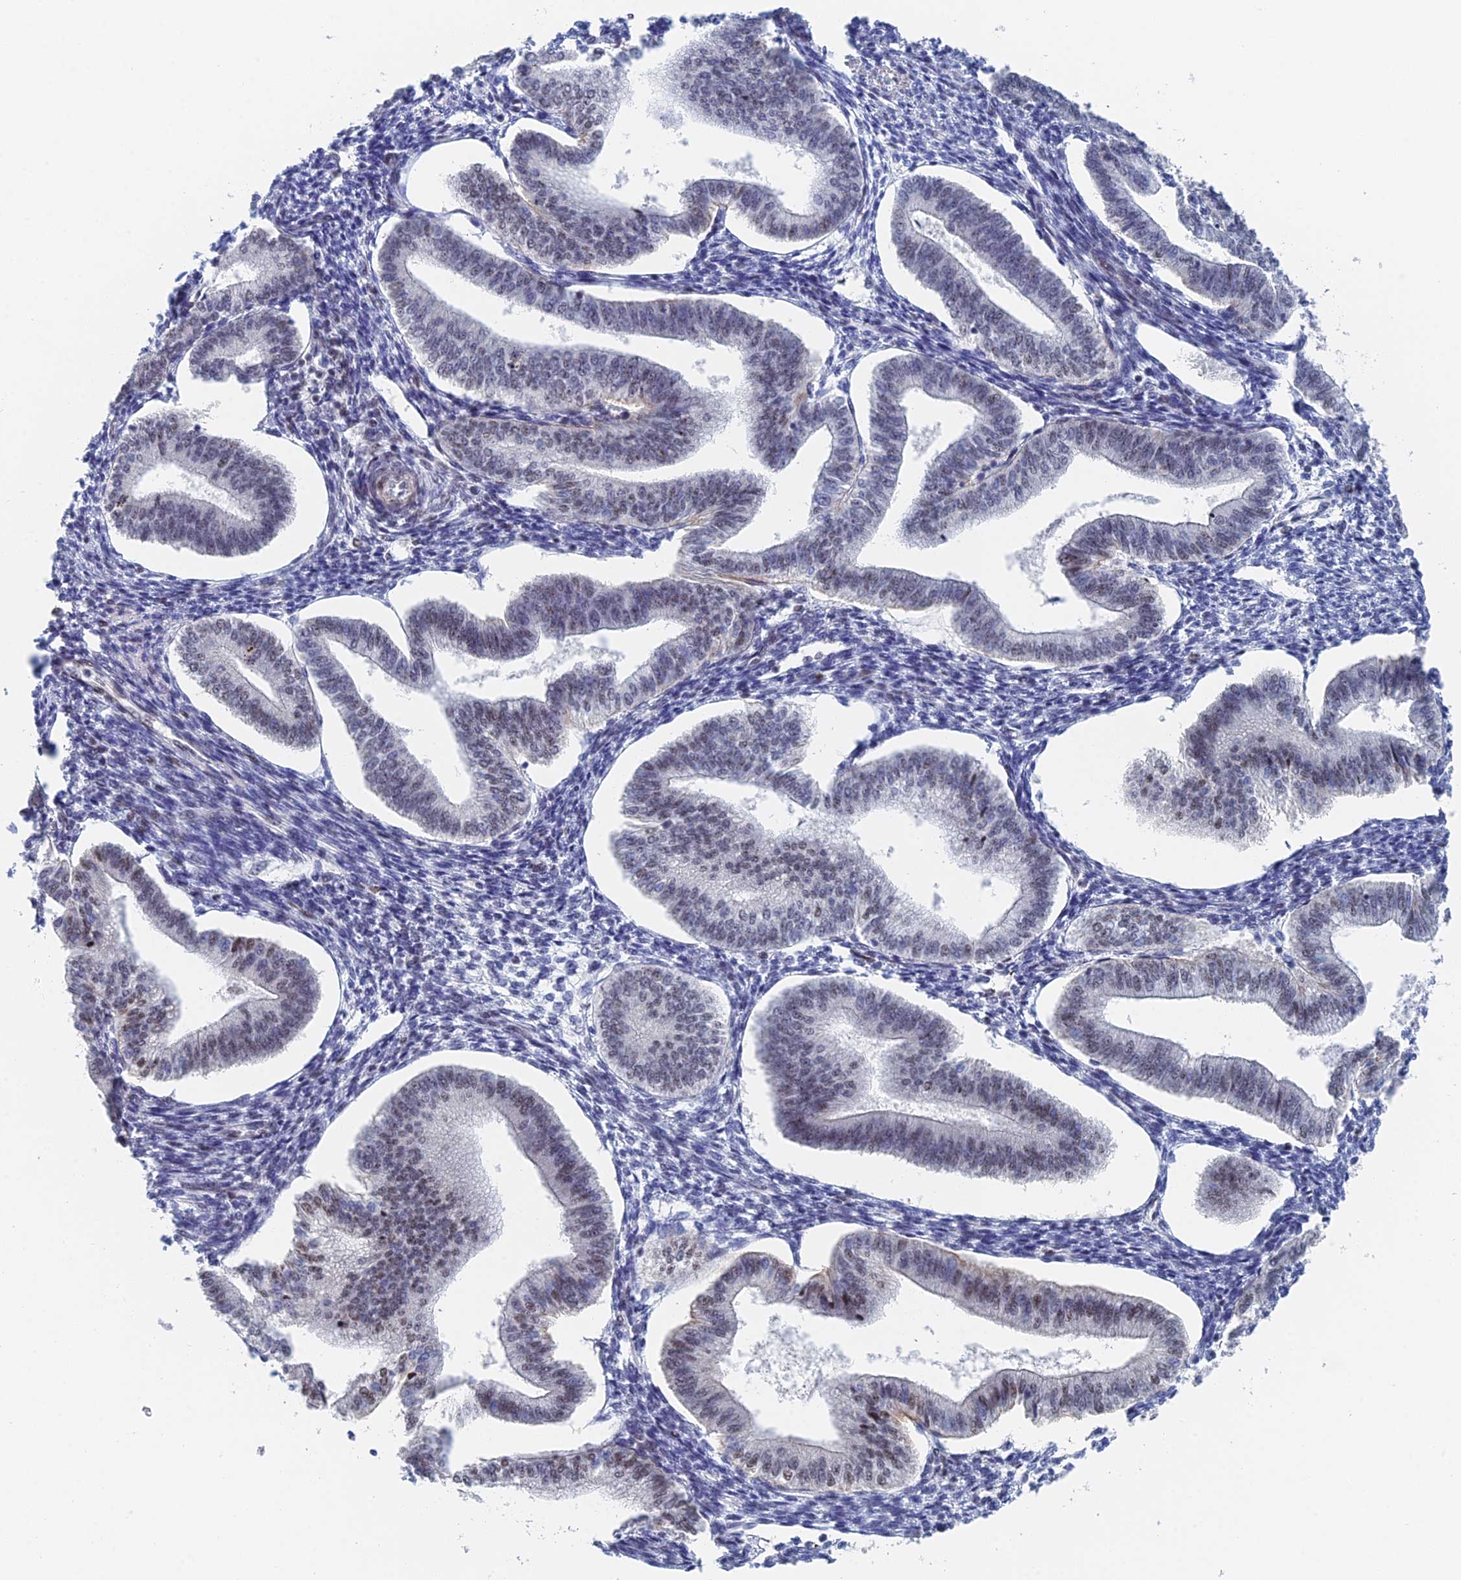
{"staining": {"intensity": "moderate", "quantity": "<25%", "location": "nuclear"}, "tissue": "endometrium", "cell_type": "Cells in endometrial stroma", "image_type": "normal", "snomed": [{"axis": "morphology", "description": "Normal tissue, NOS"}, {"axis": "topography", "description": "Endometrium"}], "caption": "The image reveals staining of normal endometrium, revealing moderate nuclear protein expression (brown color) within cells in endometrial stroma. (DAB = brown stain, brightfield microscopy at high magnification).", "gene": "GMNC", "patient": {"sex": "female", "age": 34}}